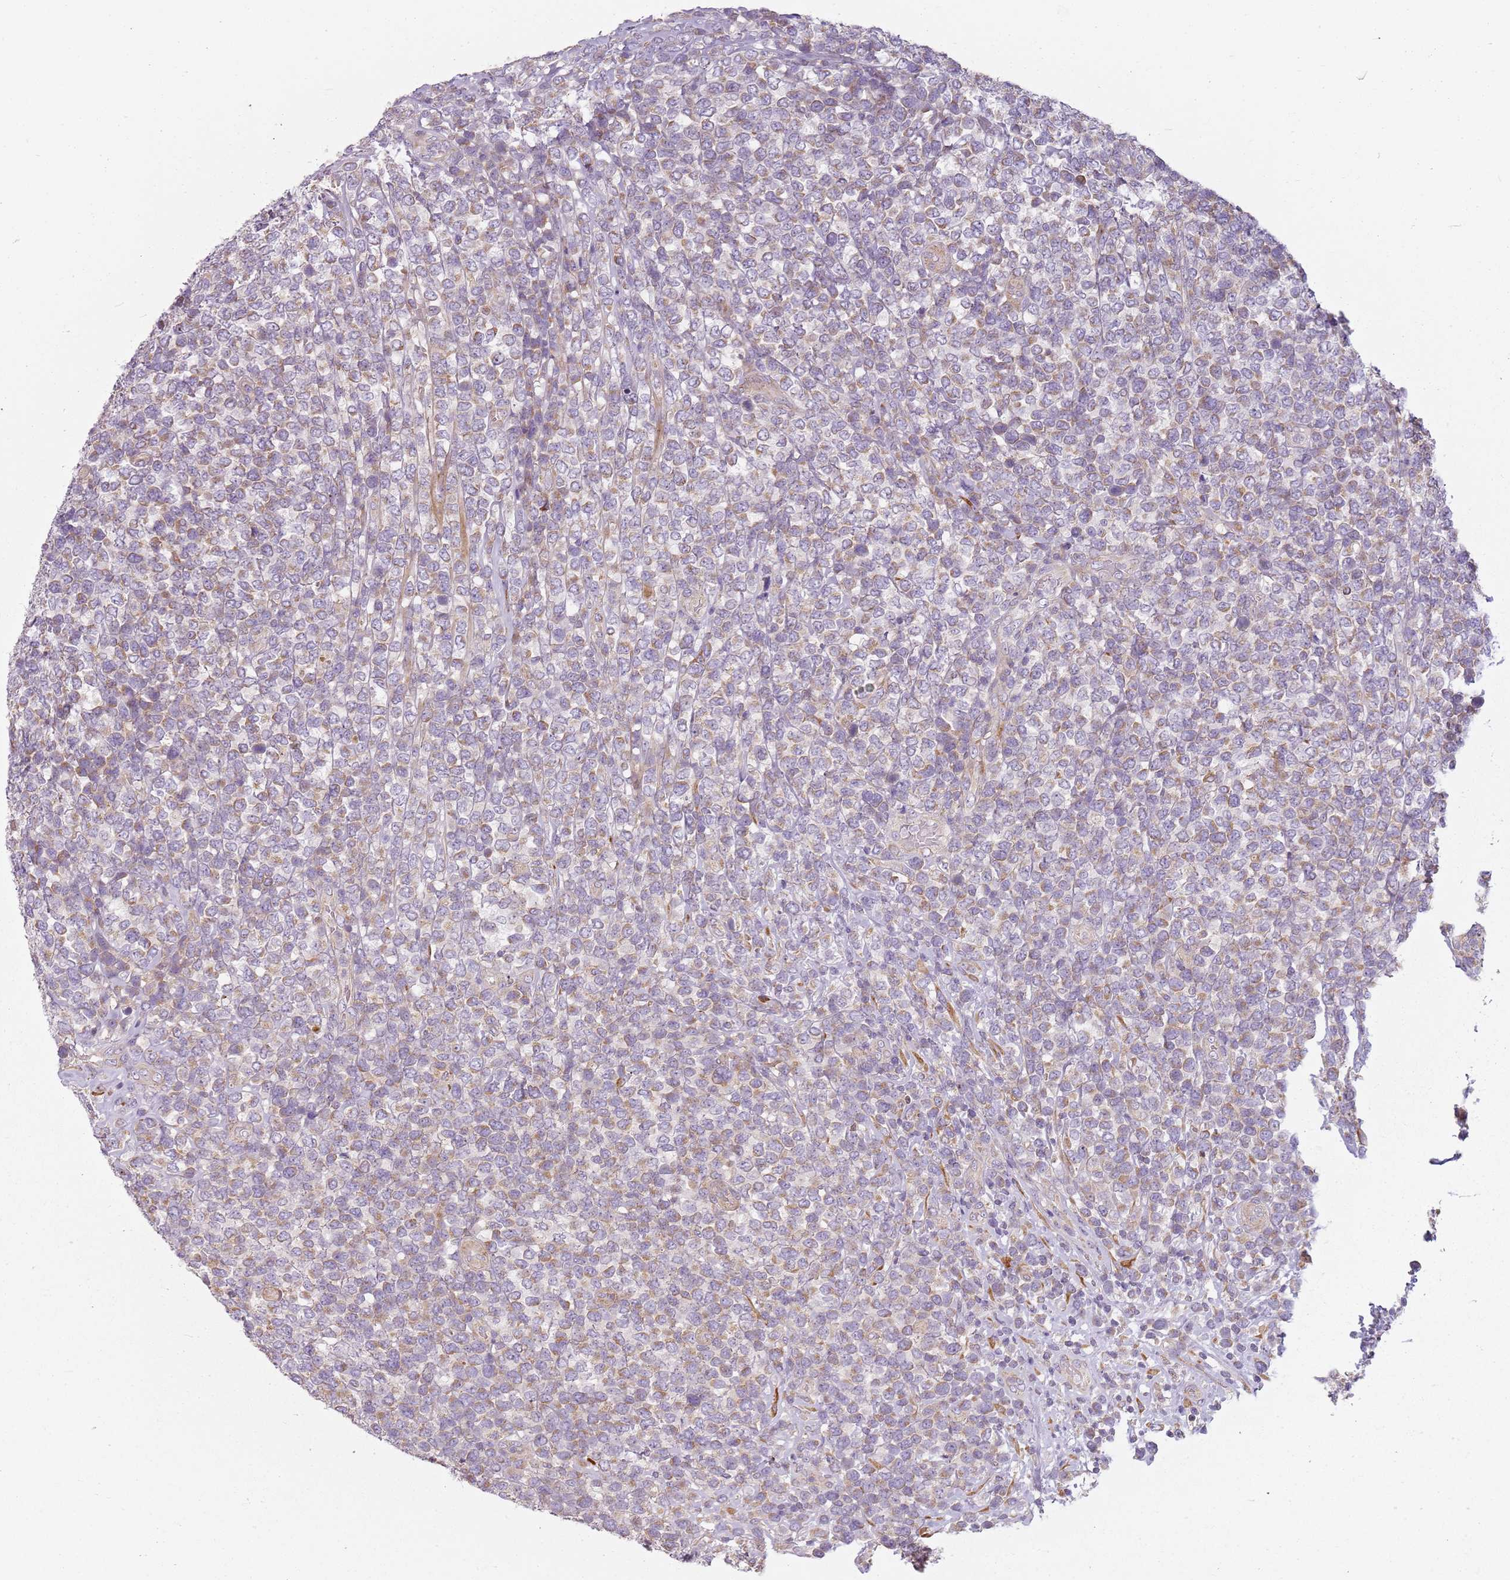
{"staining": {"intensity": "negative", "quantity": "none", "location": "none"}, "tissue": "lymphoma", "cell_type": "Tumor cells", "image_type": "cancer", "snomed": [{"axis": "morphology", "description": "Malignant lymphoma, non-Hodgkin's type, High grade"}, {"axis": "topography", "description": "Soft tissue"}], "caption": "Lymphoma stained for a protein using IHC exhibits no expression tumor cells.", "gene": "TMEM200C", "patient": {"sex": "female", "age": 56}}